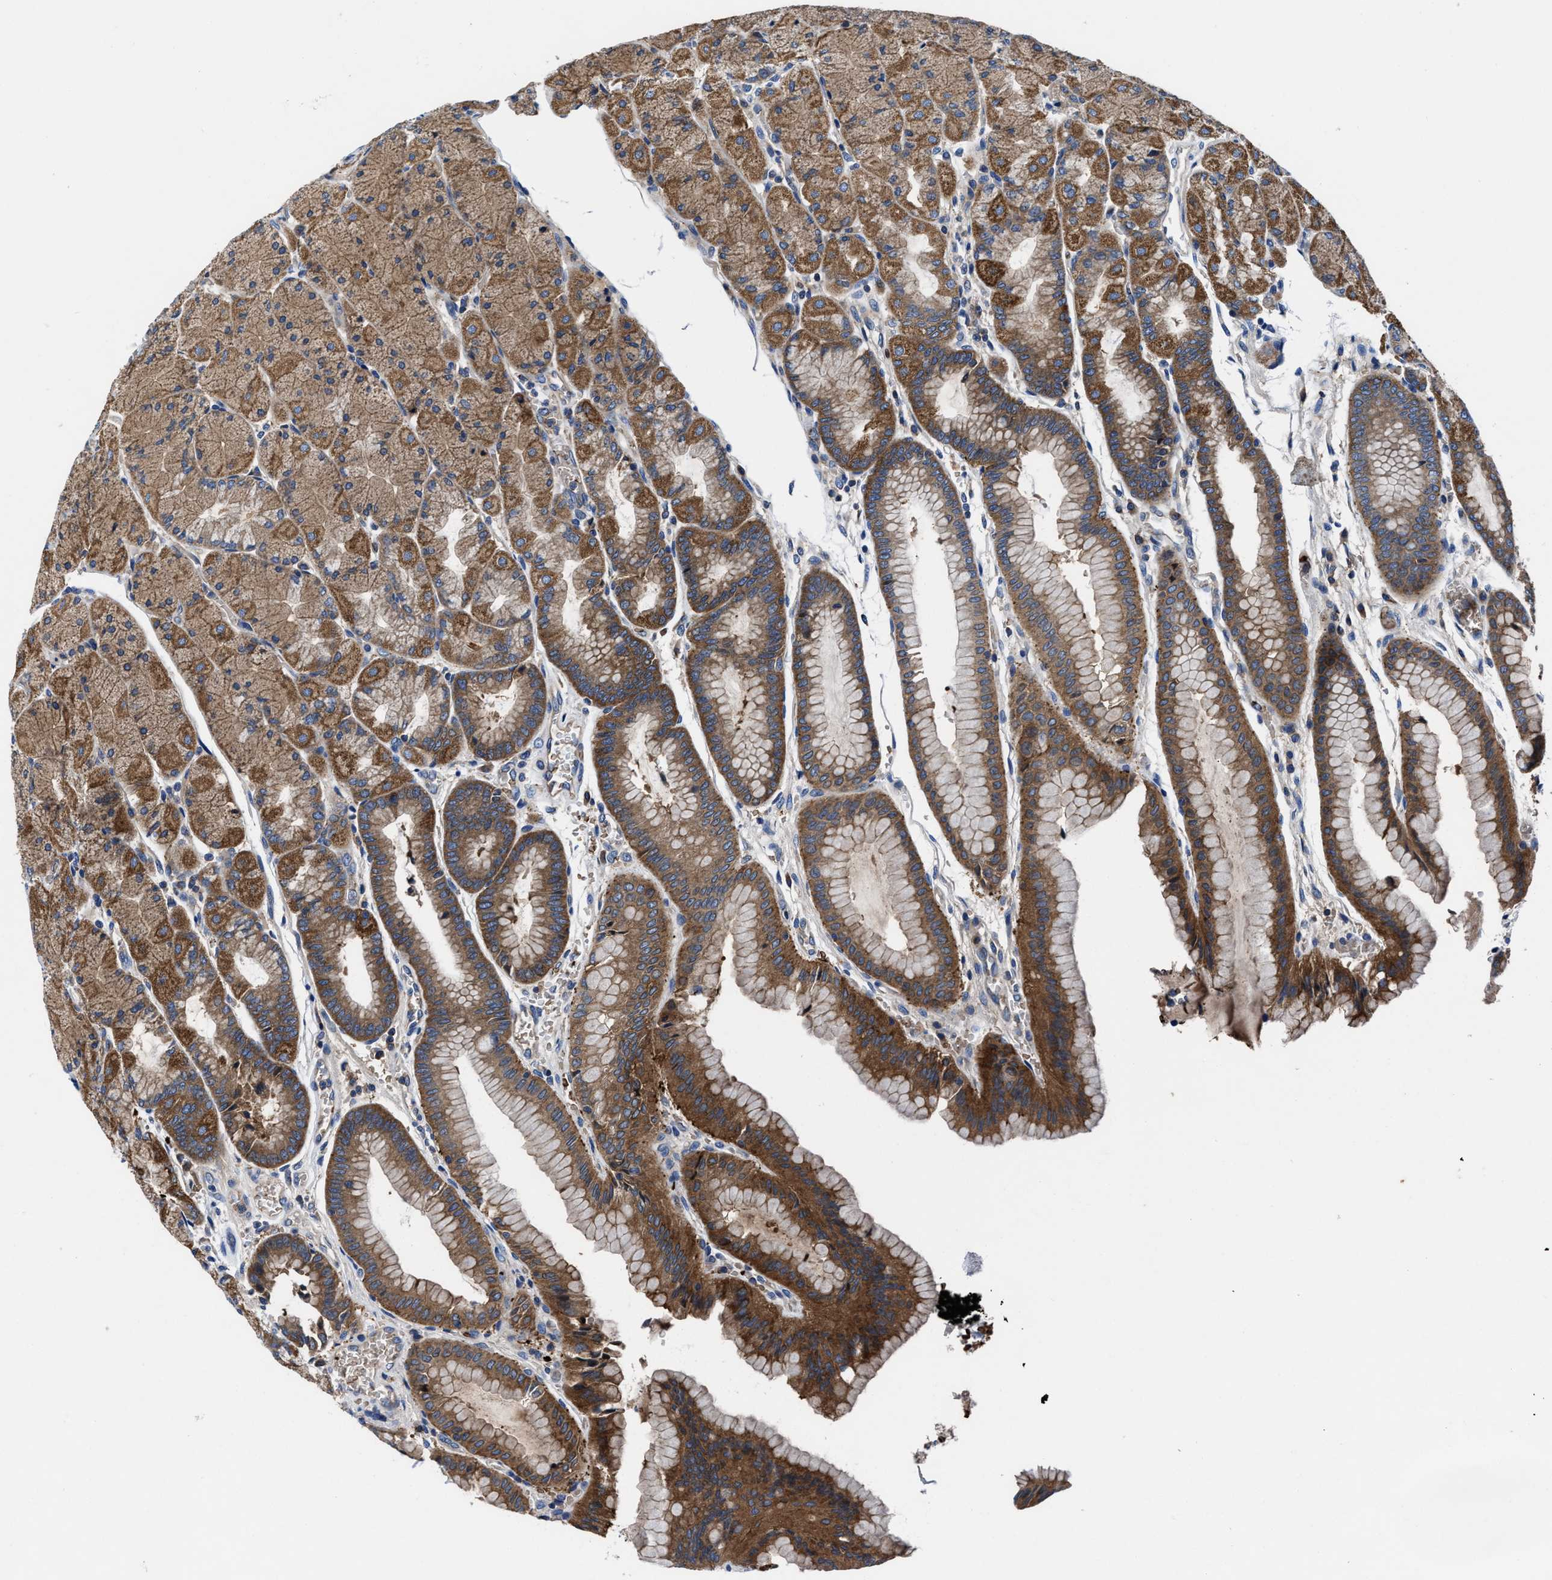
{"staining": {"intensity": "moderate", "quantity": ">75%", "location": "cytoplasmic/membranous"}, "tissue": "stomach", "cell_type": "Glandular cells", "image_type": "normal", "snomed": [{"axis": "morphology", "description": "Normal tissue, NOS"}, {"axis": "morphology", "description": "Carcinoid, malignant, NOS"}, {"axis": "topography", "description": "Stomach, upper"}], "caption": "Immunohistochemistry (IHC) (DAB (3,3'-diaminobenzidine)) staining of normal stomach exhibits moderate cytoplasmic/membranous protein staining in about >75% of glandular cells. (DAB (3,3'-diaminobenzidine) = brown stain, brightfield microscopy at high magnification).", "gene": "PHLPP1", "patient": {"sex": "male", "age": 39}}